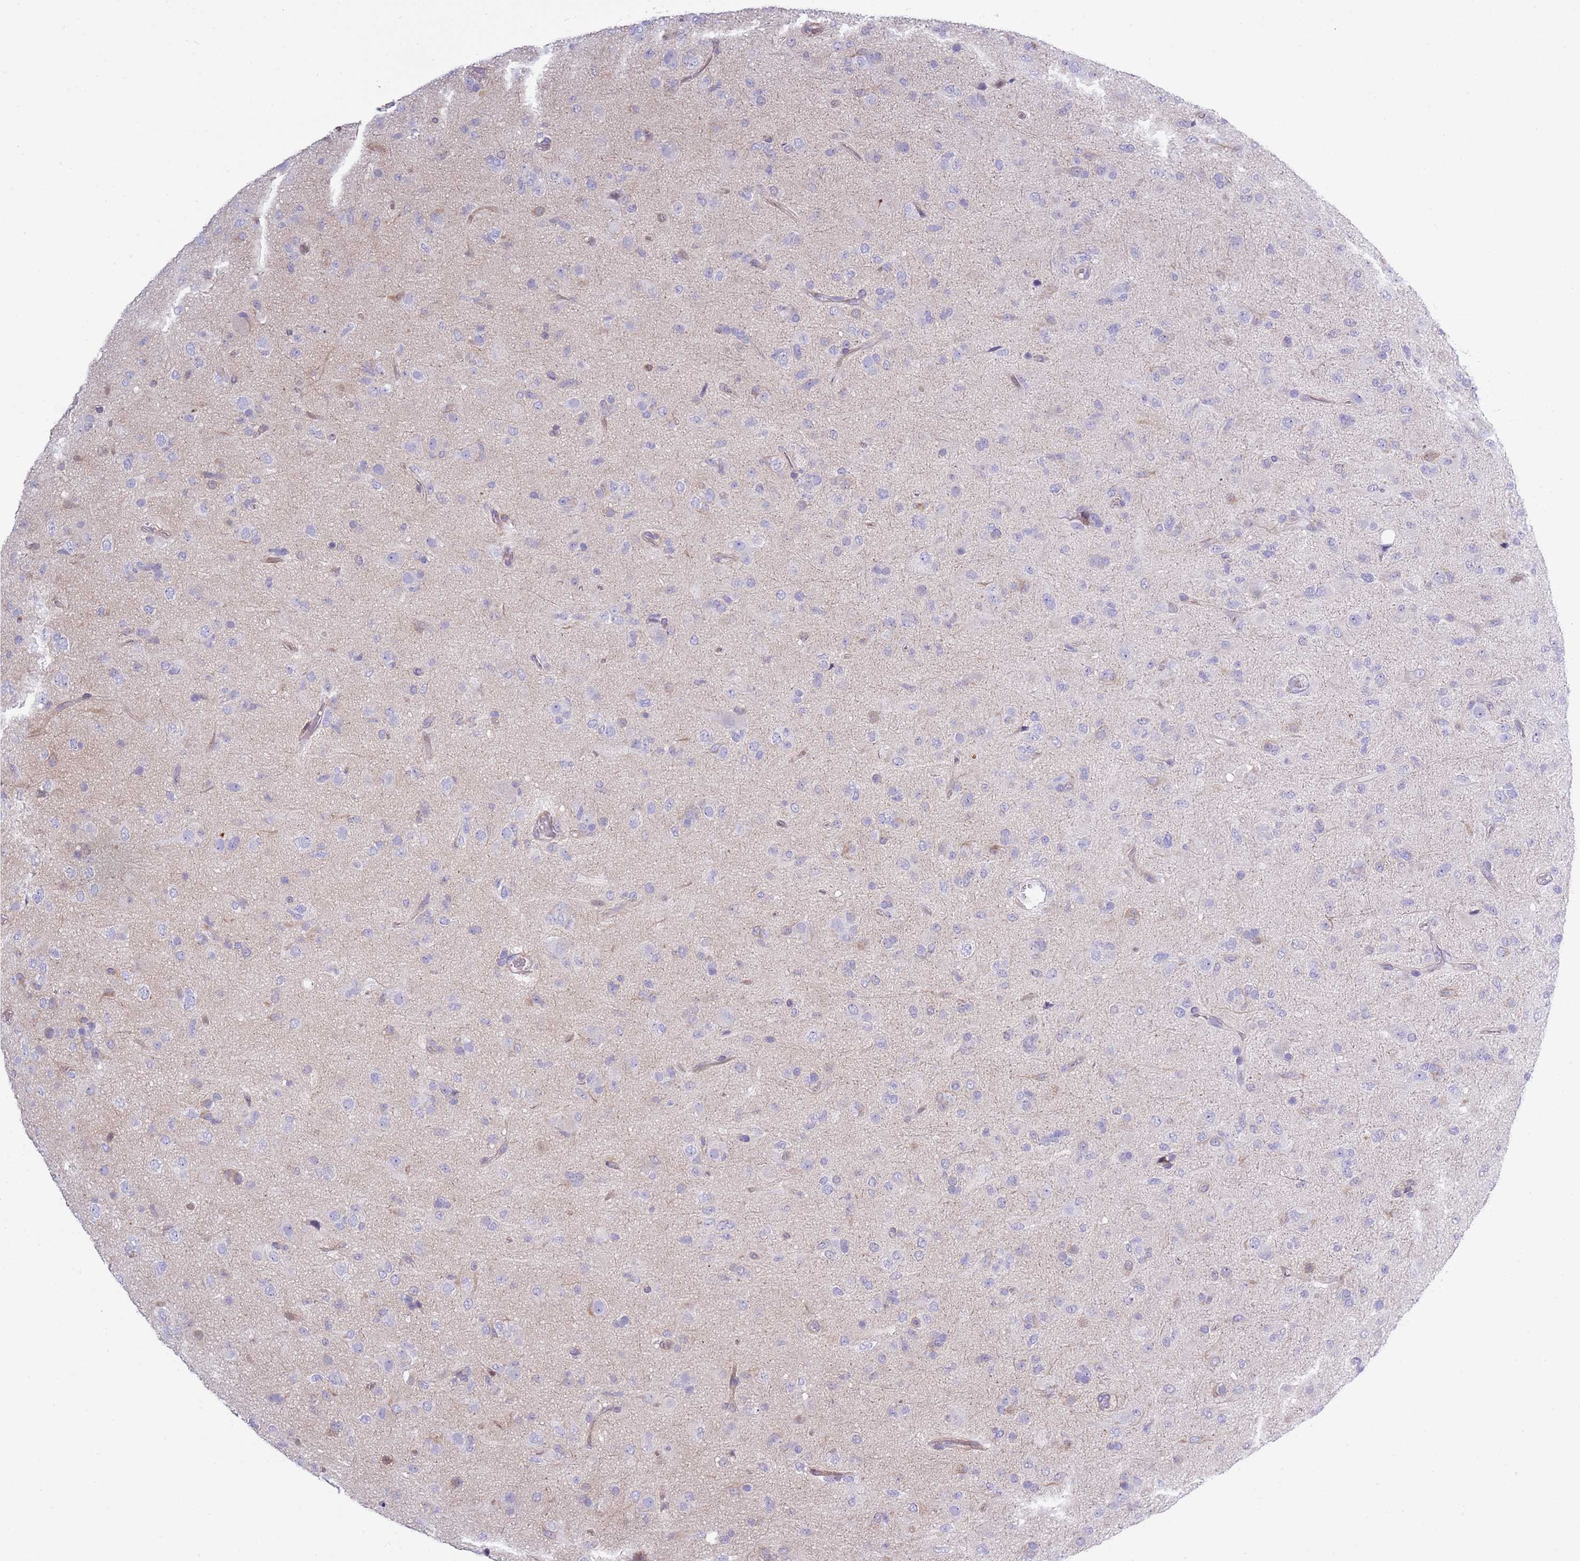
{"staining": {"intensity": "negative", "quantity": "none", "location": "none"}, "tissue": "glioma", "cell_type": "Tumor cells", "image_type": "cancer", "snomed": [{"axis": "morphology", "description": "Glioma, malignant, Low grade"}, {"axis": "topography", "description": "Brain"}], "caption": "Immunohistochemistry of glioma reveals no staining in tumor cells.", "gene": "NBPF6", "patient": {"sex": "male", "age": 65}}